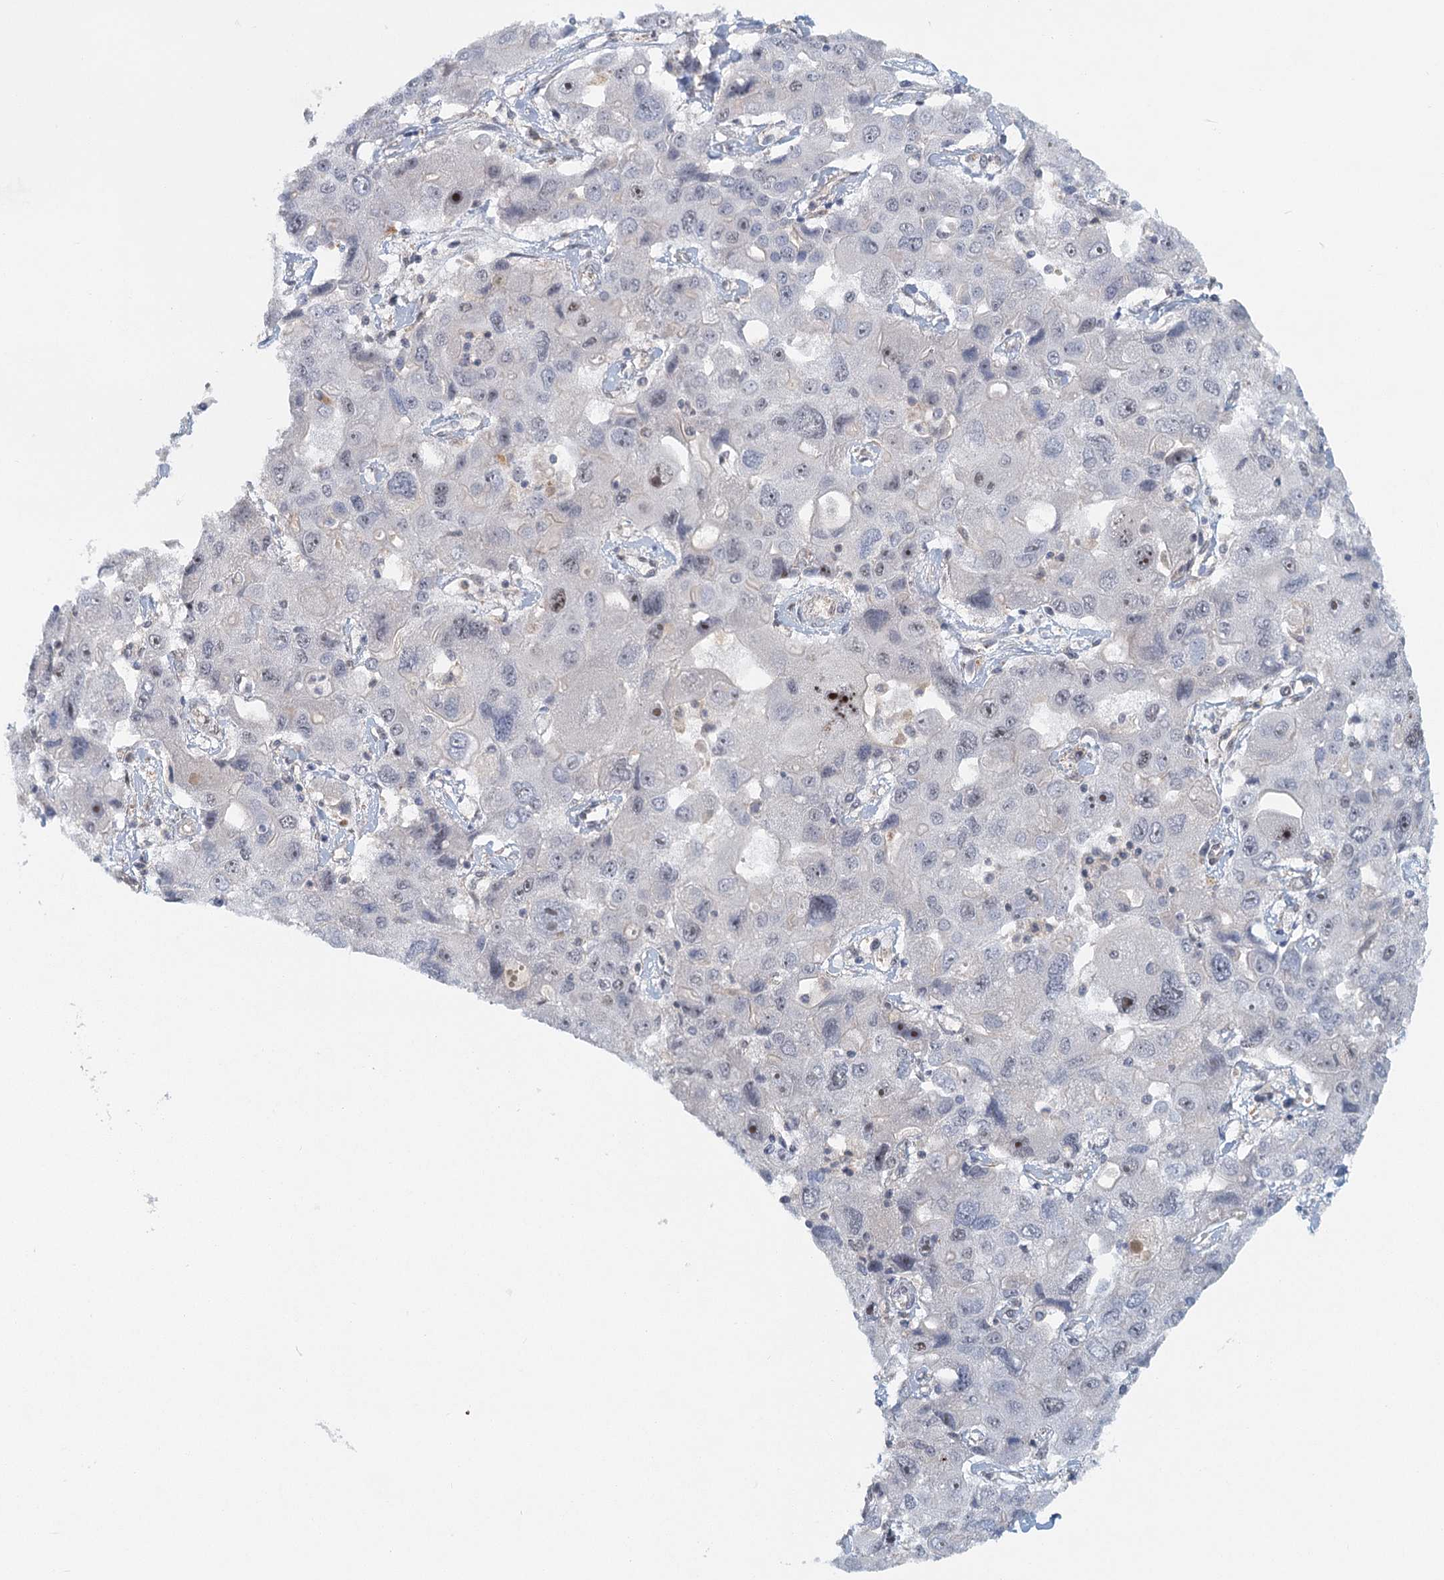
{"staining": {"intensity": "negative", "quantity": "none", "location": "none"}, "tissue": "liver cancer", "cell_type": "Tumor cells", "image_type": "cancer", "snomed": [{"axis": "morphology", "description": "Cholangiocarcinoma"}, {"axis": "topography", "description": "Liver"}], "caption": "Tumor cells are negative for protein expression in human cholangiocarcinoma (liver).", "gene": "TAS2R42", "patient": {"sex": "male", "age": 67}}